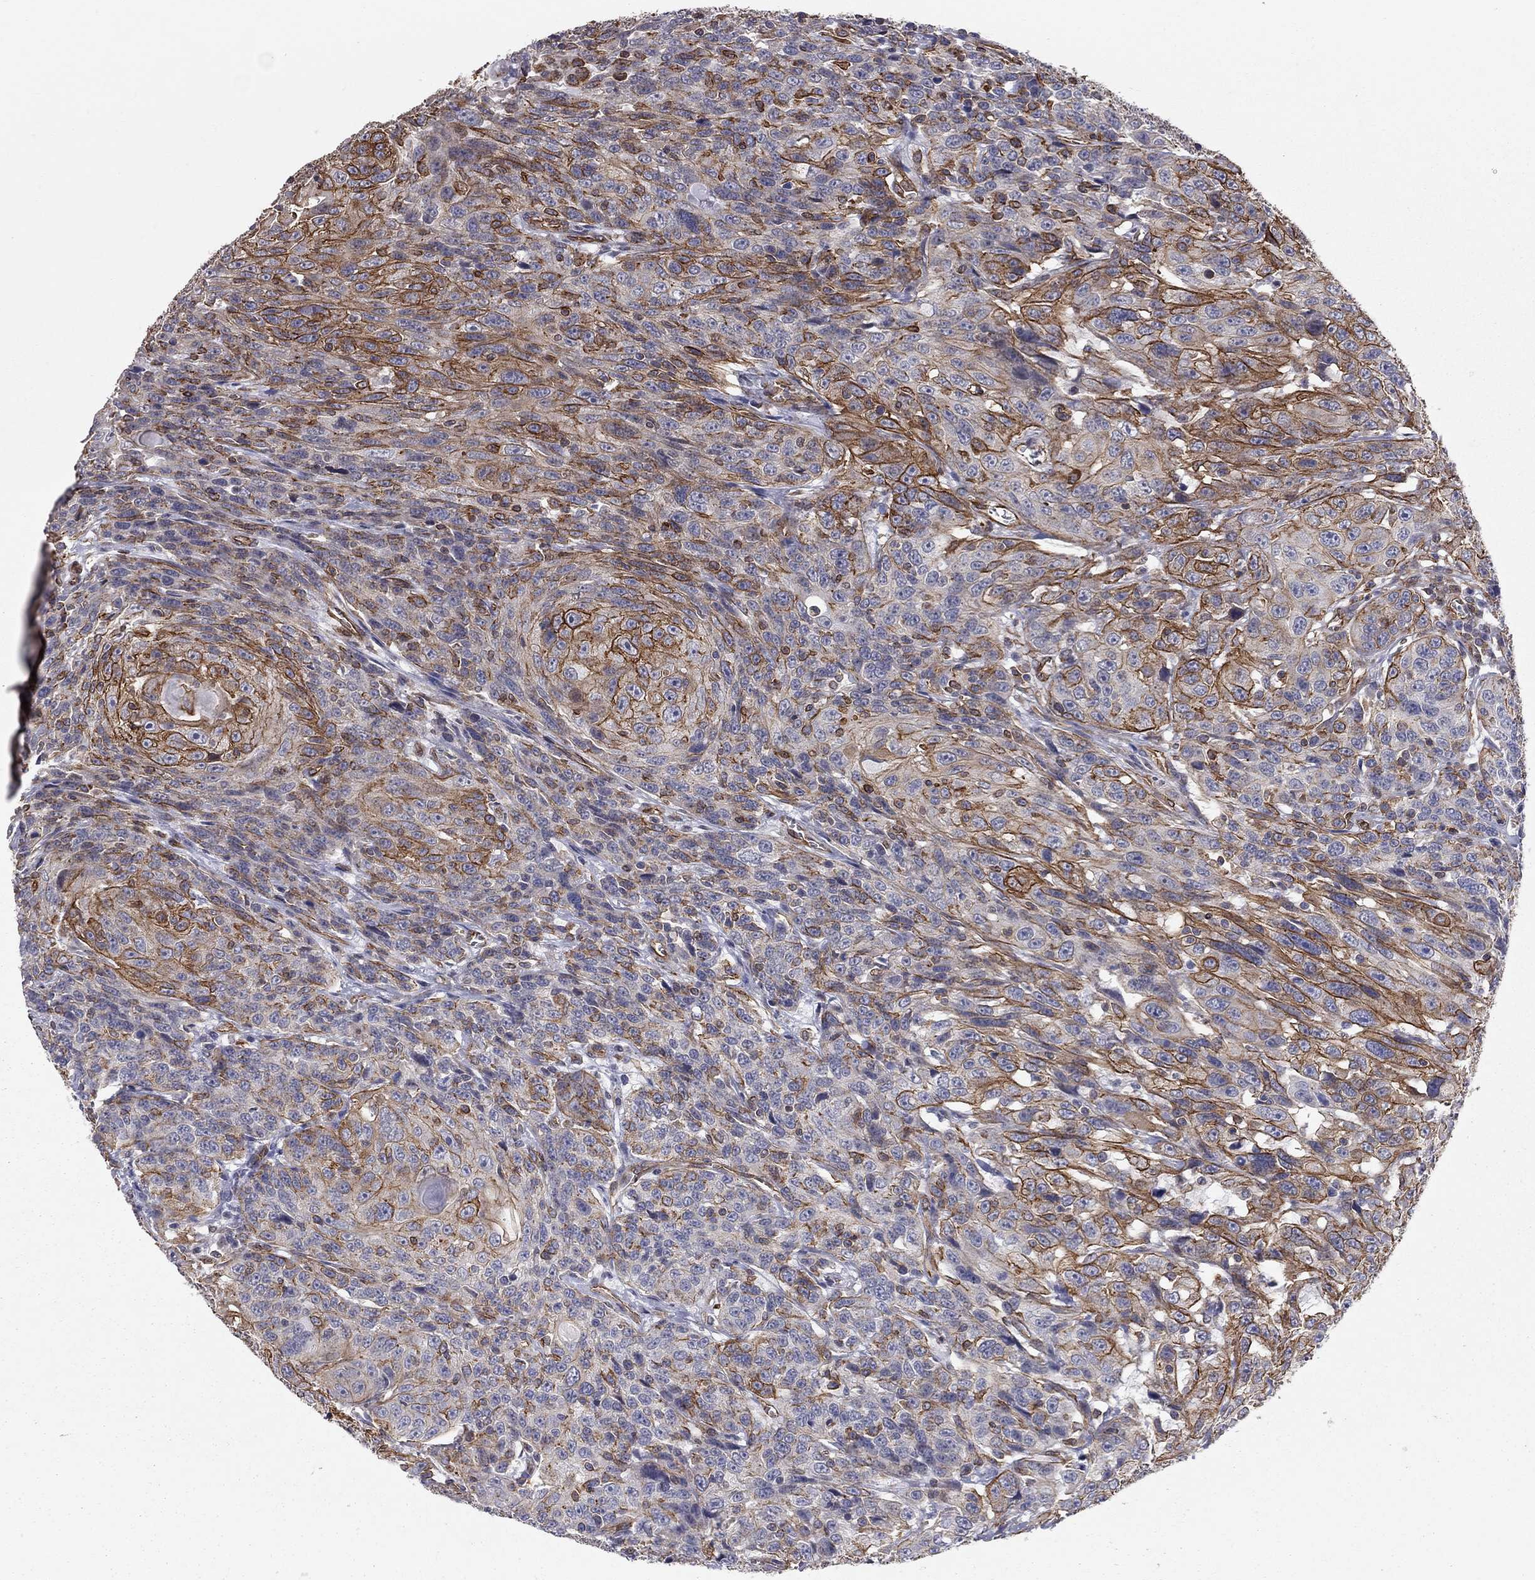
{"staining": {"intensity": "strong", "quantity": "25%-75%", "location": "cytoplasmic/membranous"}, "tissue": "urothelial cancer", "cell_type": "Tumor cells", "image_type": "cancer", "snomed": [{"axis": "morphology", "description": "Urothelial carcinoma, NOS"}, {"axis": "morphology", "description": "Urothelial carcinoma, High grade"}, {"axis": "topography", "description": "Urinary bladder"}], "caption": "An image of urothelial cancer stained for a protein shows strong cytoplasmic/membranous brown staining in tumor cells. Using DAB (3,3'-diaminobenzidine) (brown) and hematoxylin (blue) stains, captured at high magnification using brightfield microscopy.", "gene": "BICDL2", "patient": {"sex": "female", "age": 73}}